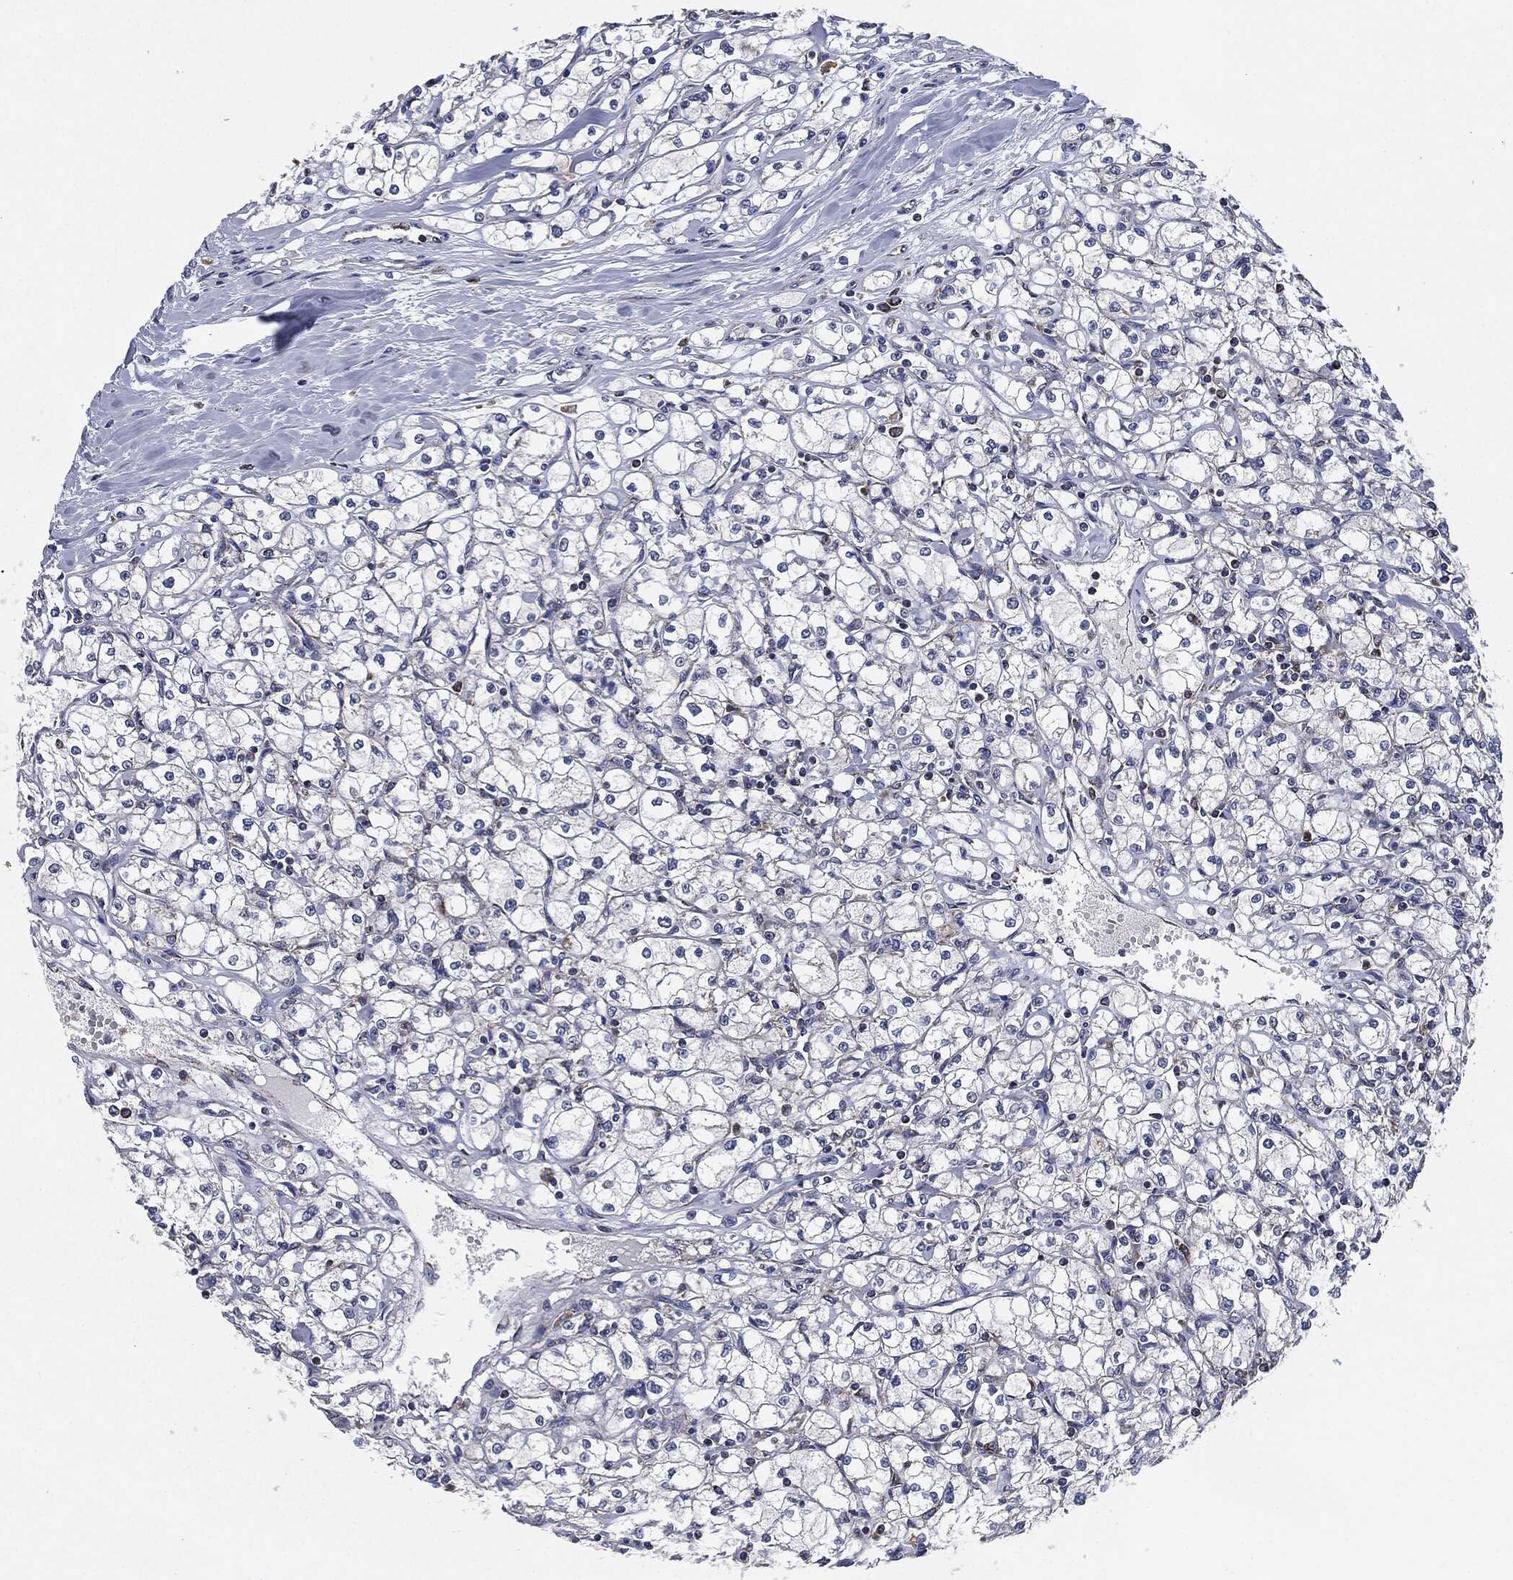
{"staining": {"intensity": "negative", "quantity": "none", "location": "none"}, "tissue": "renal cancer", "cell_type": "Tumor cells", "image_type": "cancer", "snomed": [{"axis": "morphology", "description": "Adenocarcinoma, NOS"}, {"axis": "topography", "description": "Kidney"}], "caption": "Photomicrograph shows no protein expression in tumor cells of renal cancer (adenocarcinoma) tissue.", "gene": "NDUFV2", "patient": {"sex": "male", "age": 67}}